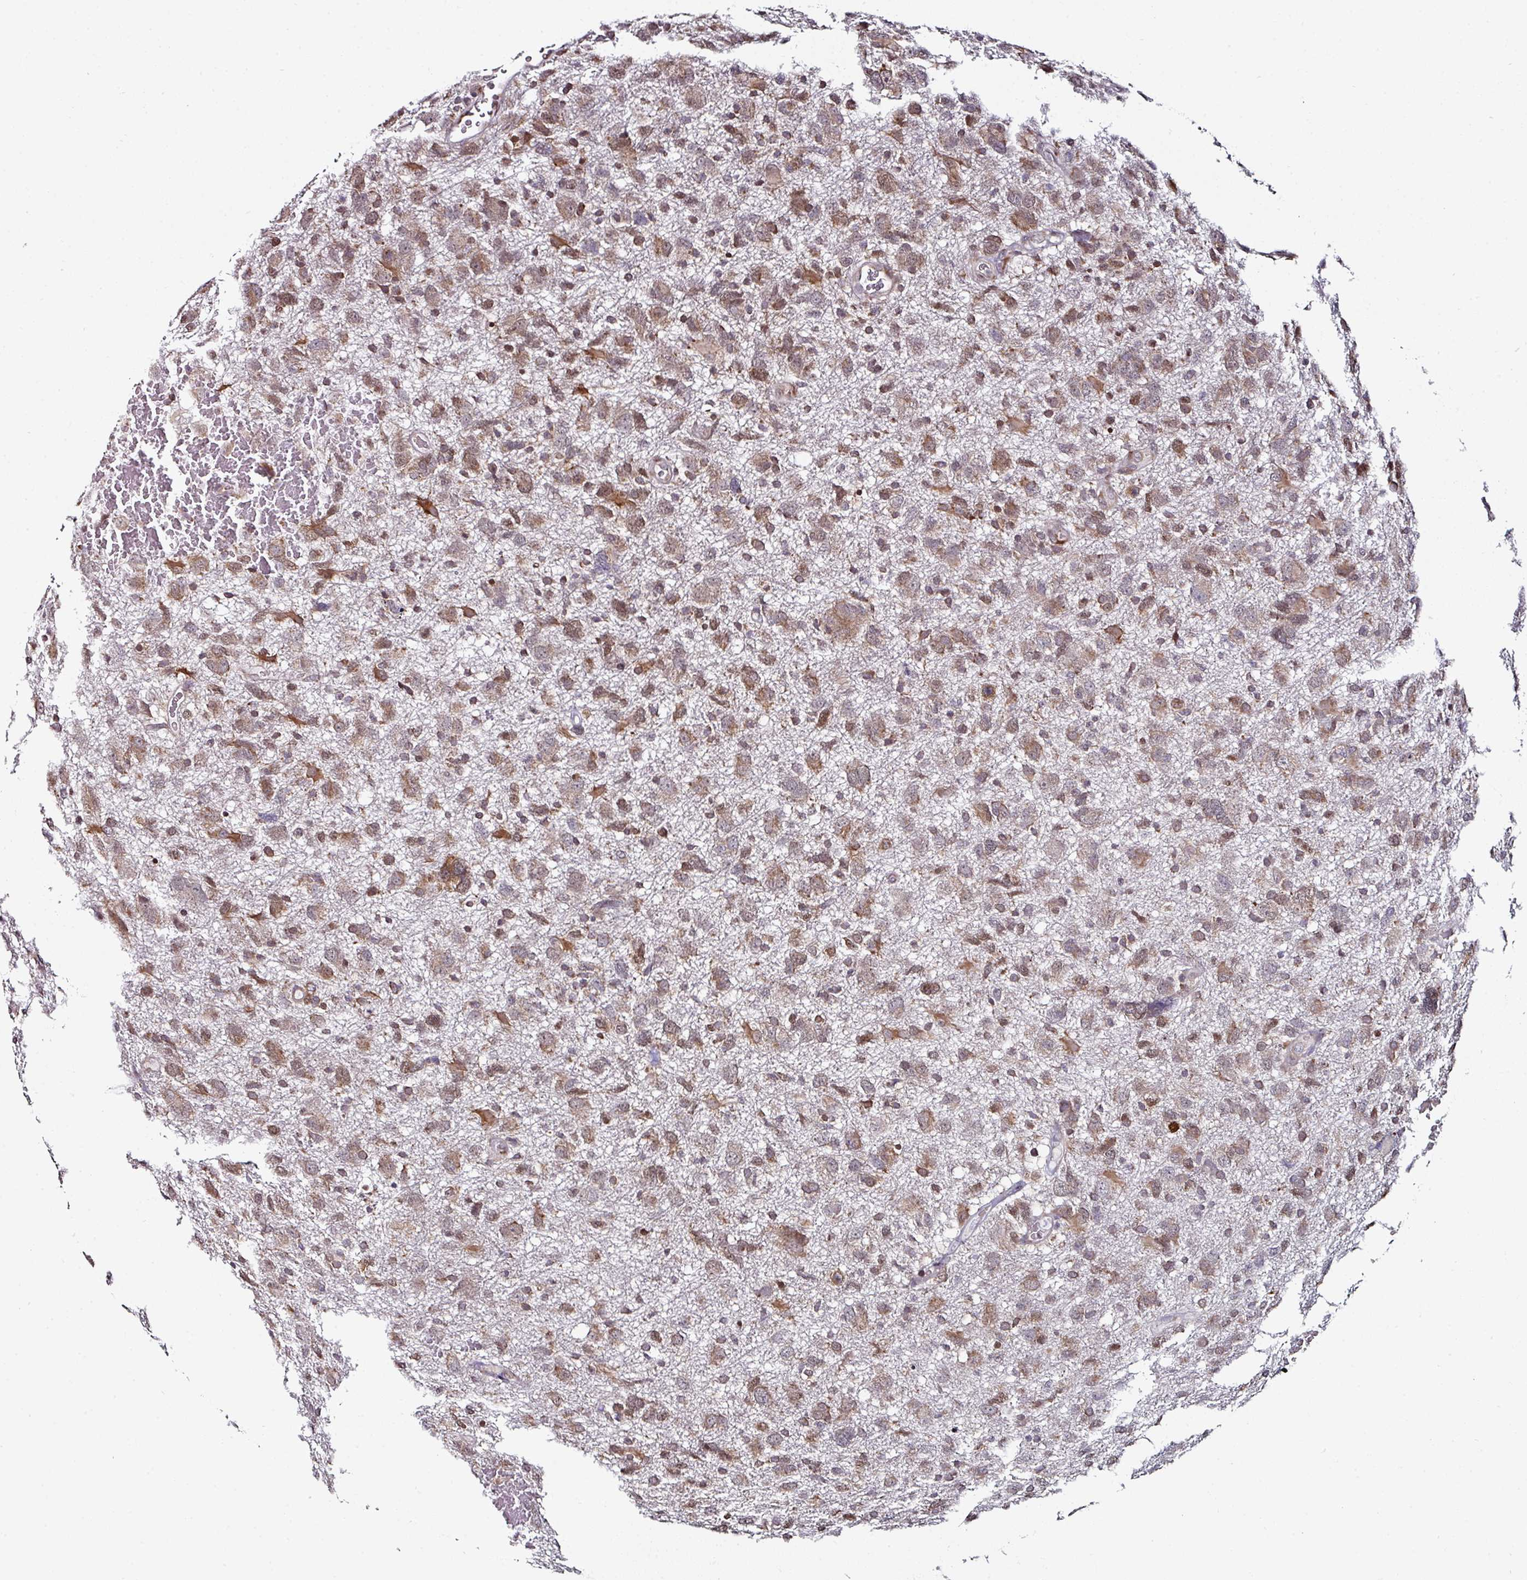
{"staining": {"intensity": "moderate", "quantity": ">75%", "location": "cytoplasmic/membranous,nuclear"}, "tissue": "glioma", "cell_type": "Tumor cells", "image_type": "cancer", "snomed": [{"axis": "morphology", "description": "Glioma, malignant, High grade"}, {"axis": "topography", "description": "Brain"}], "caption": "This photomicrograph exhibits immunohistochemistry (IHC) staining of human glioma, with medium moderate cytoplasmic/membranous and nuclear expression in approximately >75% of tumor cells.", "gene": "APOLD1", "patient": {"sex": "male", "age": 61}}